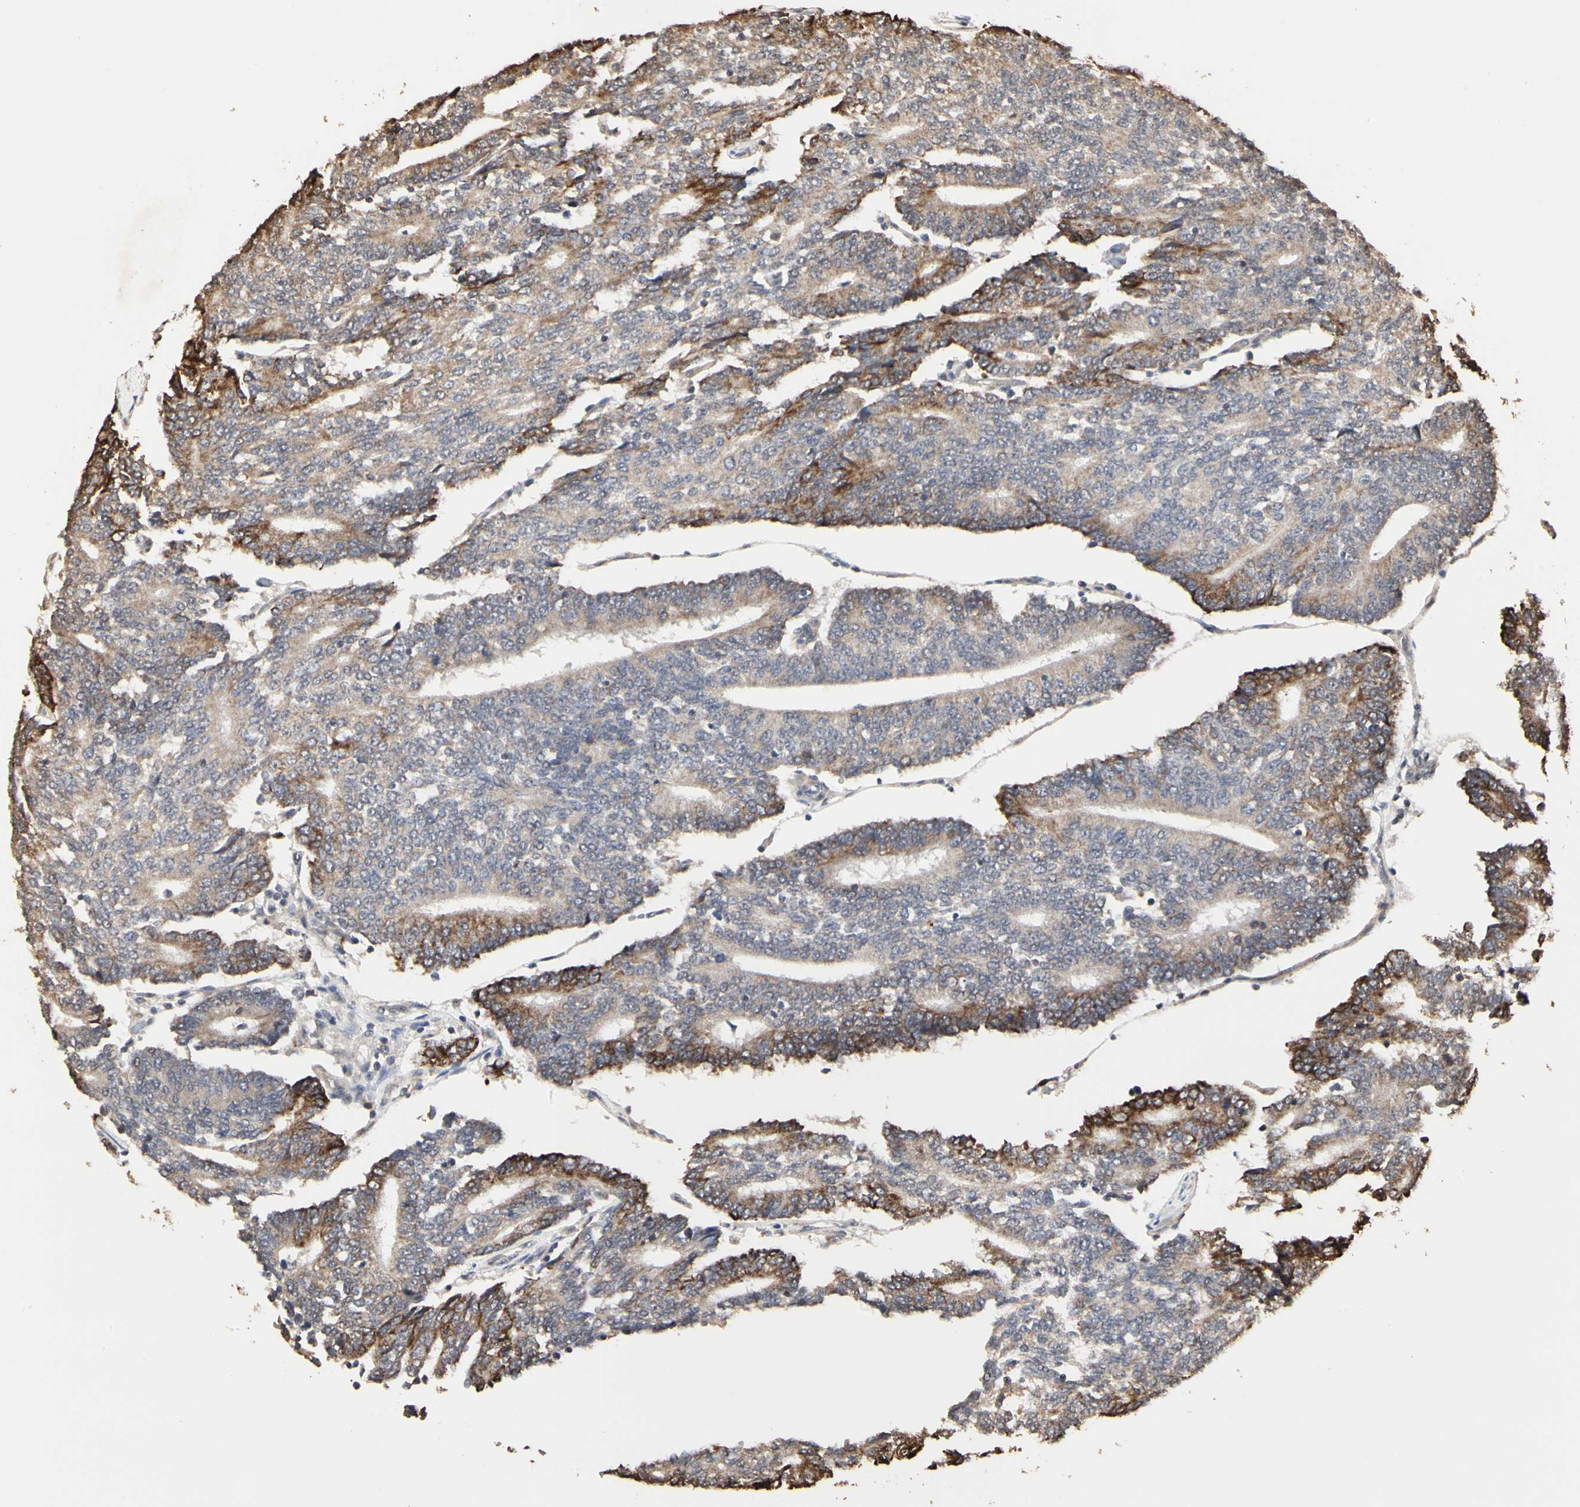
{"staining": {"intensity": "moderate", "quantity": ">75%", "location": "cytoplasmic/membranous"}, "tissue": "prostate cancer", "cell_type": "Tumor cells", "image_type": "cancer", "snomed": [{"axis": "morphology", "description": "Adenocarcinoma, High grade"}, {"axis": "topography", "description": "Prostate"}], "caption": "Protein staining by immunohistochemistry (IHC) displays moderate cytoplasmic/membranous staining in approximately >75% of tumor cells in prostate adenocarcinoma (high-grade). The staining was performed using DAB (3,3'-diaminobenzidine) to visualize the protein expression in brown, while the nuclei were stained in blue with hematoxylin (Magnification: 20x).", "gene": "TAOK1", "patient": {"sex": "male", "age": 55}}